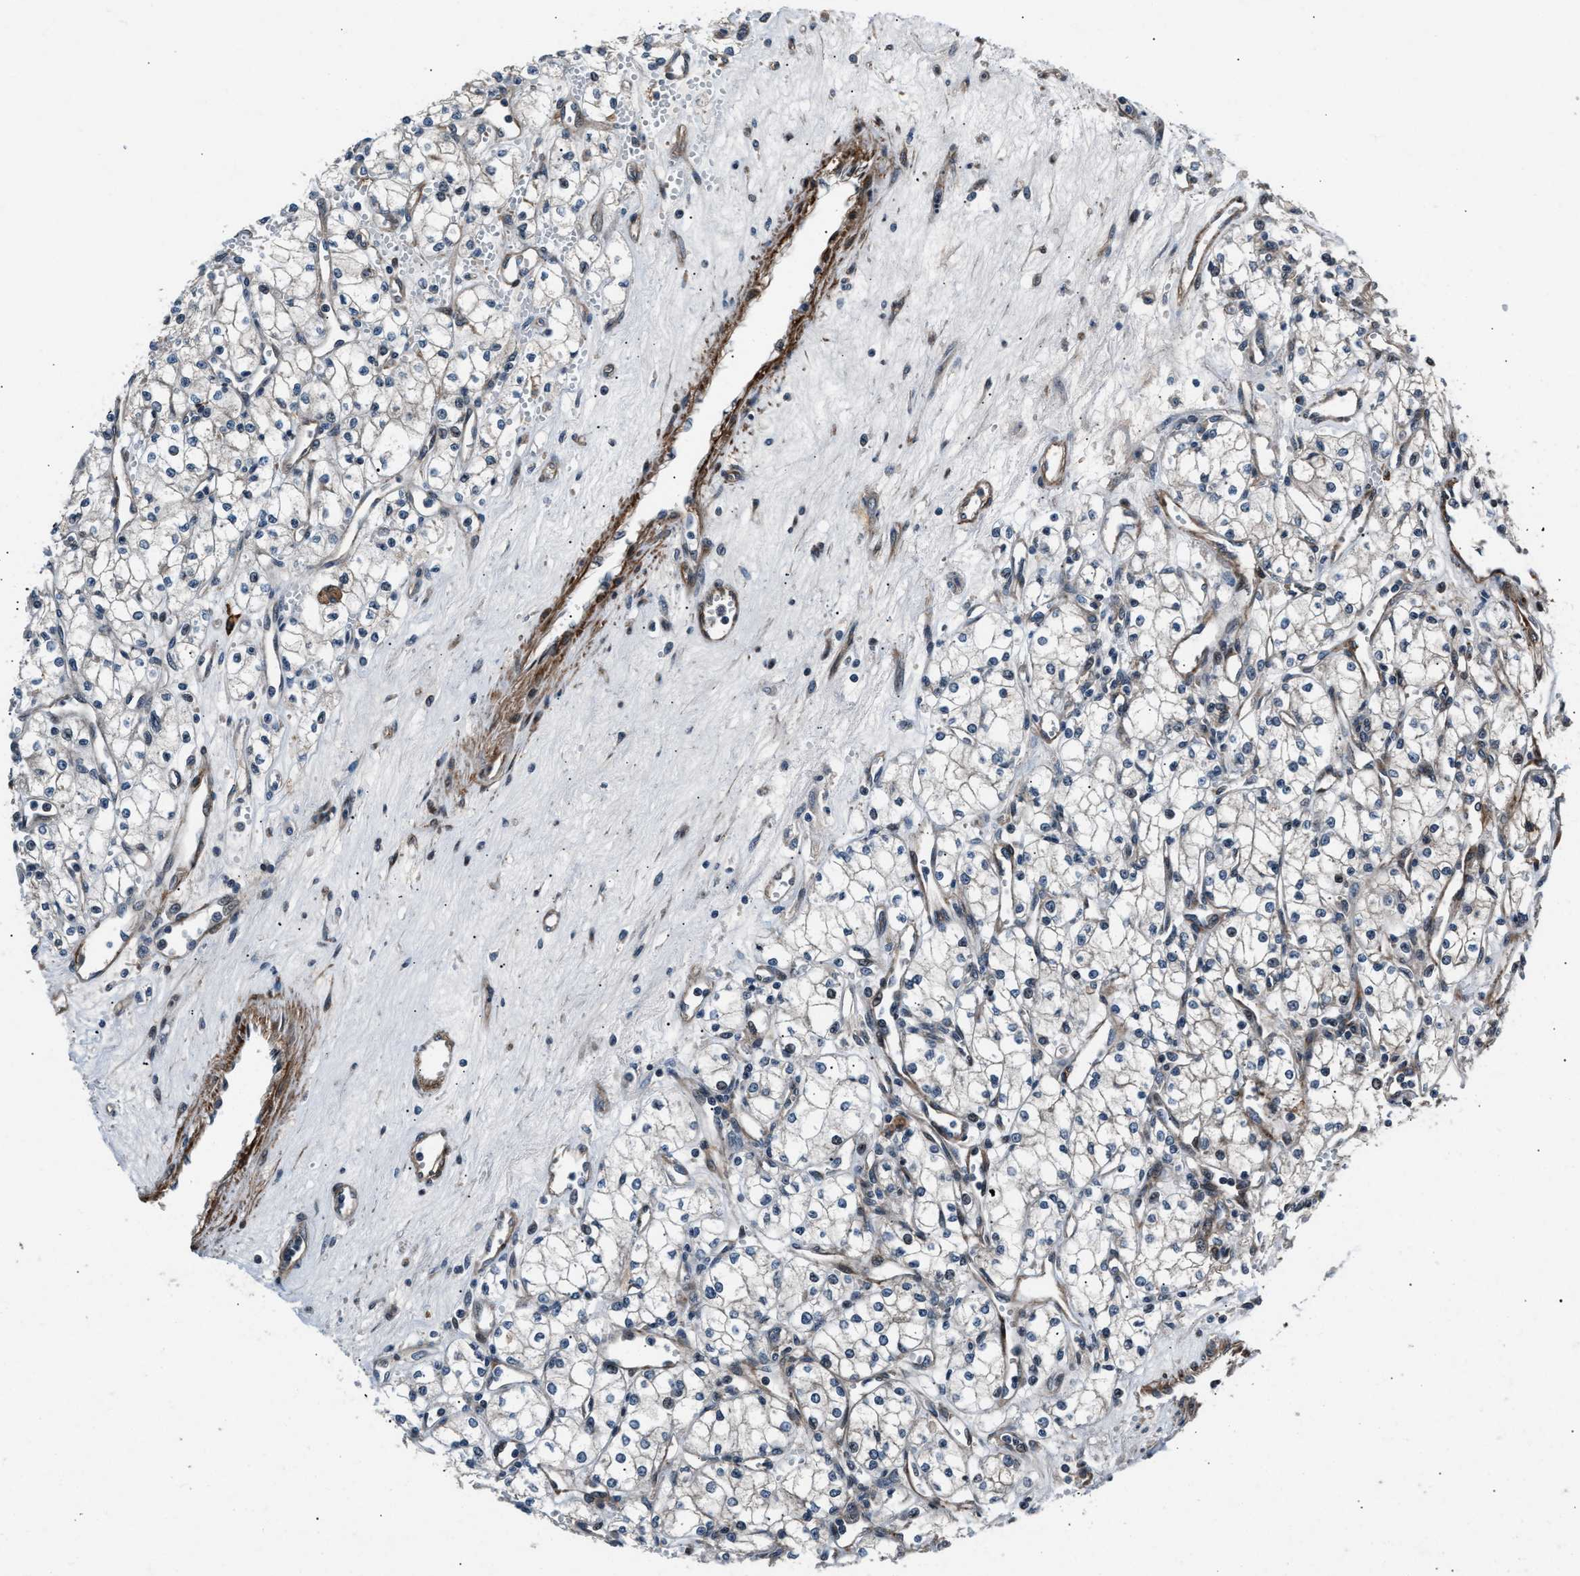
{"staining": {"intensity": "negative", "quantity": "none", "location": "none"}, "tissue": "renal cancer", "cell_type": "Tumor cells", "image_type": "cancer", "snomed": [{"axis": "morphology", "description": "Adenocarcinoma, NOS"}, {"axis": "topography", "description": "Kidney"}], "caption": "High magnification brightfield microscopy of renal cancer (adenocarcinoma) stained with DAB (brown) and counterstained with hematoxylin (blue): tumor cells show no significant expression.", "gene": "DYNC2I1", "patient": {"sex": "male", "age": 59}}